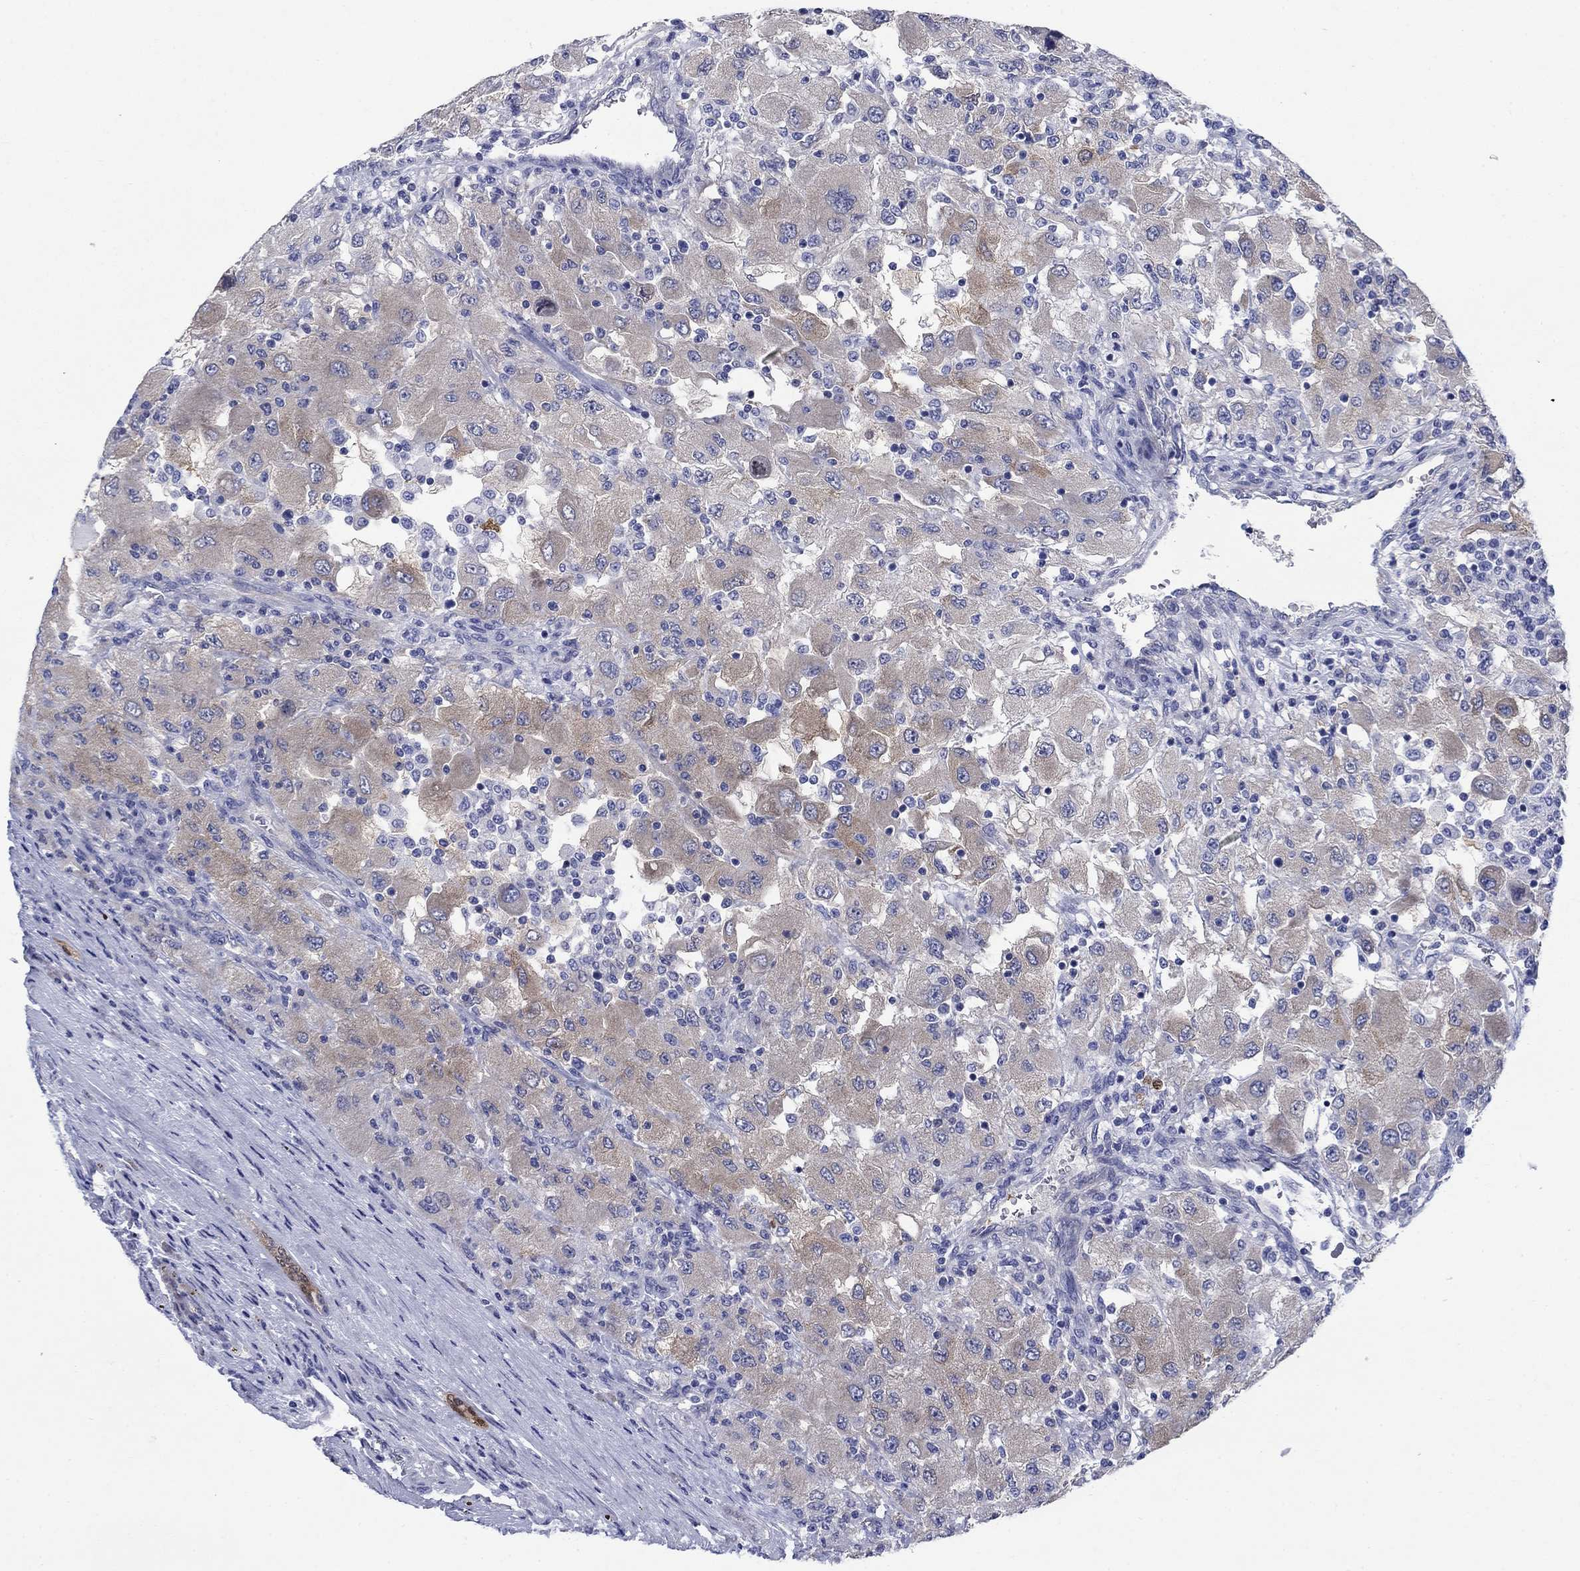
{"staining": {"intensity": "weak", "quantity": "25%-75%", "location": "cytoplasmic/membranous"}, "tissue": "renal cancer", "cell_type": "Tumor cells", "image_type": "cancer", "snomed": [{"axis": "morphology", "description": "Adenocarcinoma, NOS"}, {"axis": "topography", "description": "Kidney"}], "caption": "This is a micrograph of IHC staining of renal cancer, which shows weak expression in the cytoplasmic/membranous of tumor cells.", "gene": "SULT2B1", "patient": {"sex": "female", "age": 67}}